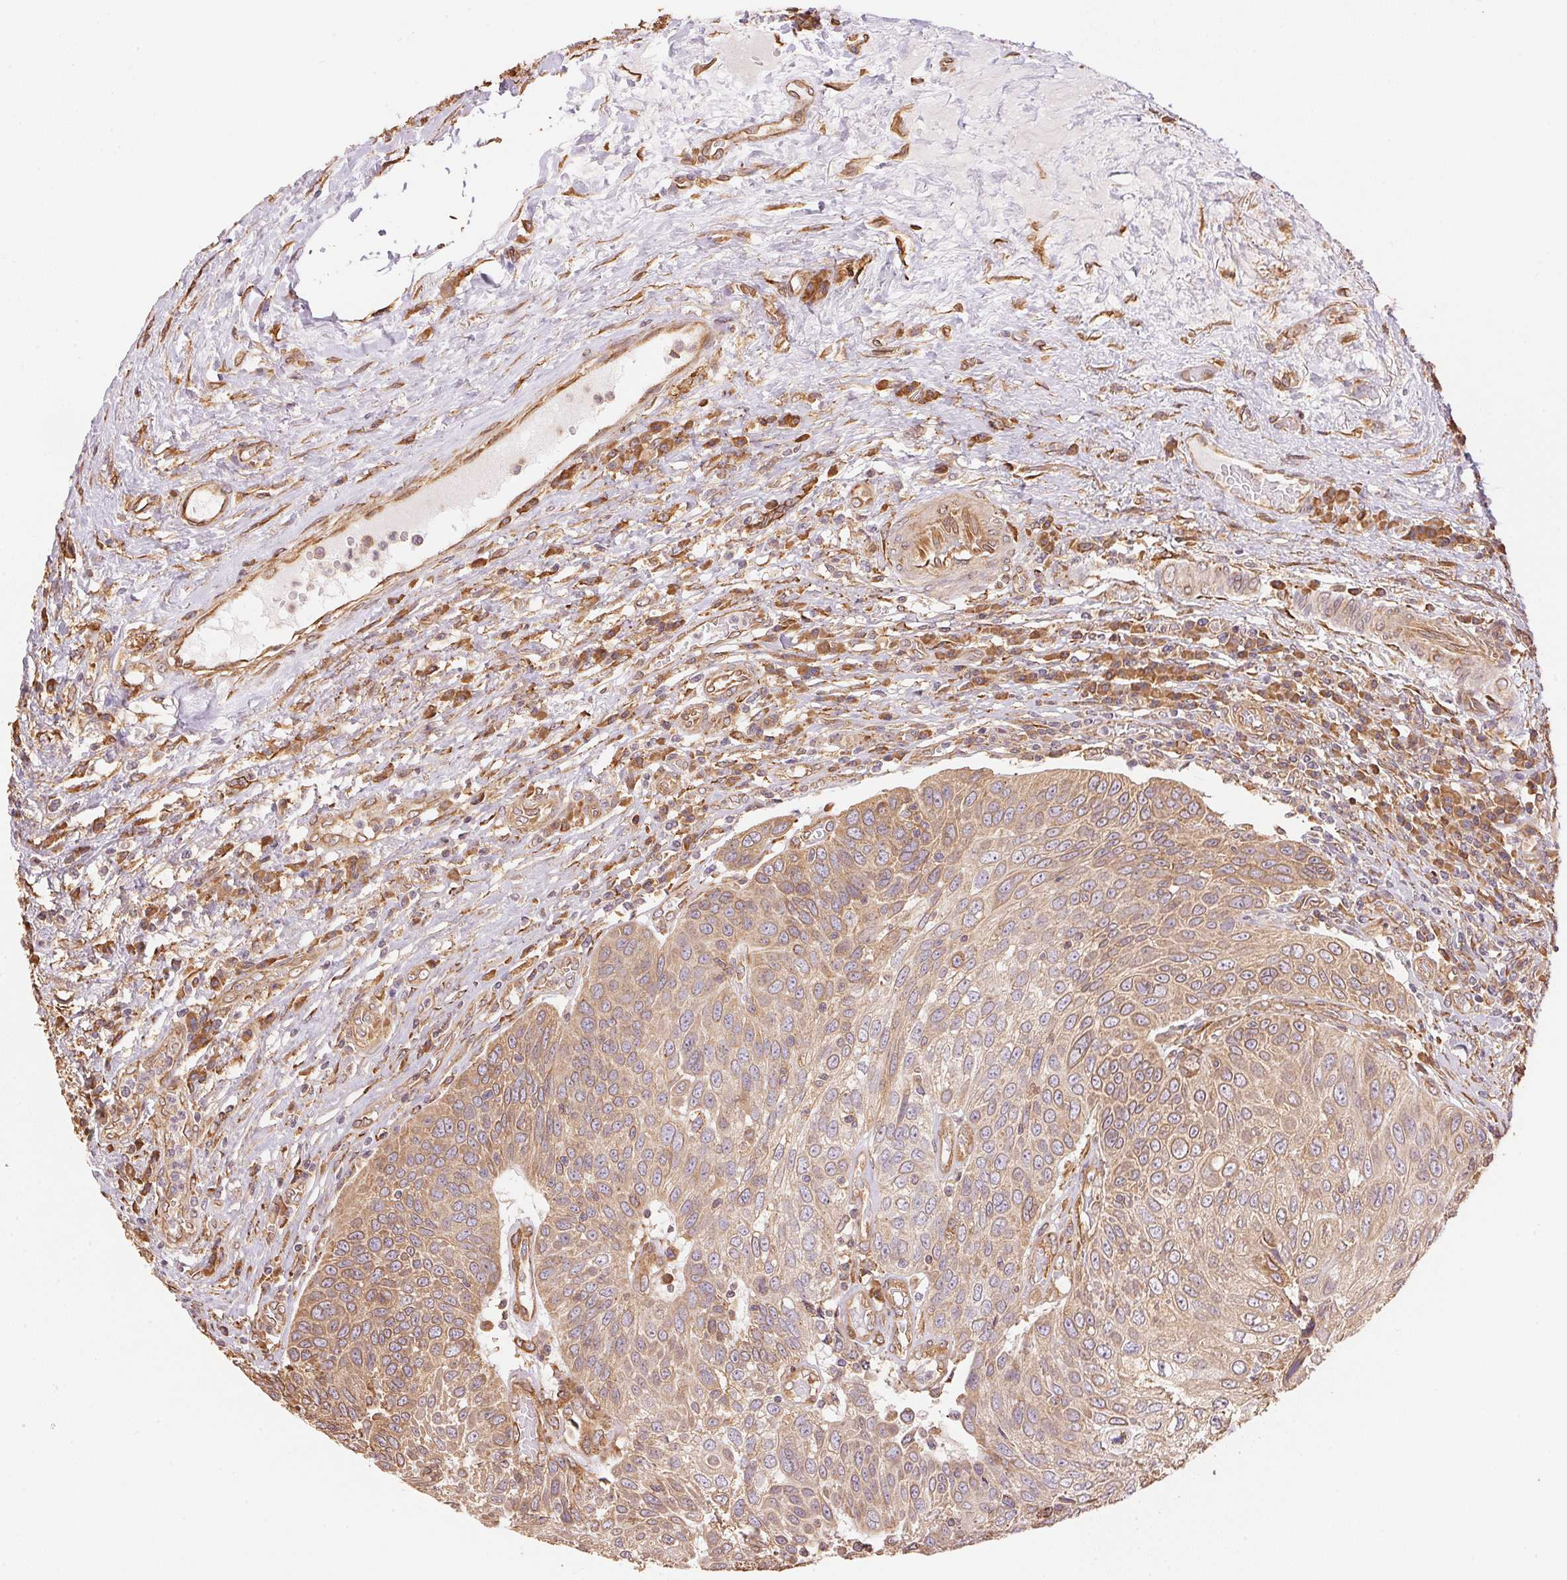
{"staining": {"intensity": "moderate", "quantity": ">75%", "location": "cytoplasmic/membranous"}, "tissue": "urothelial cancer", "cell_type": "Tumor cells", "image_type": "cancer", "snomed": [{"axis": "morphology", "description": "Urothelial carcinoma, High grade"}, {"axis": "topography", "description": "Urinary bladder"}], "caption": "Protein staining of high-grade urothelial carcinoma tissue demonstrates moderate cytoplasmic/membranous positivity in about >75% of tumor cells.", "gene": "C6orf163", "patient": {"sex": "female", "age": 70}}